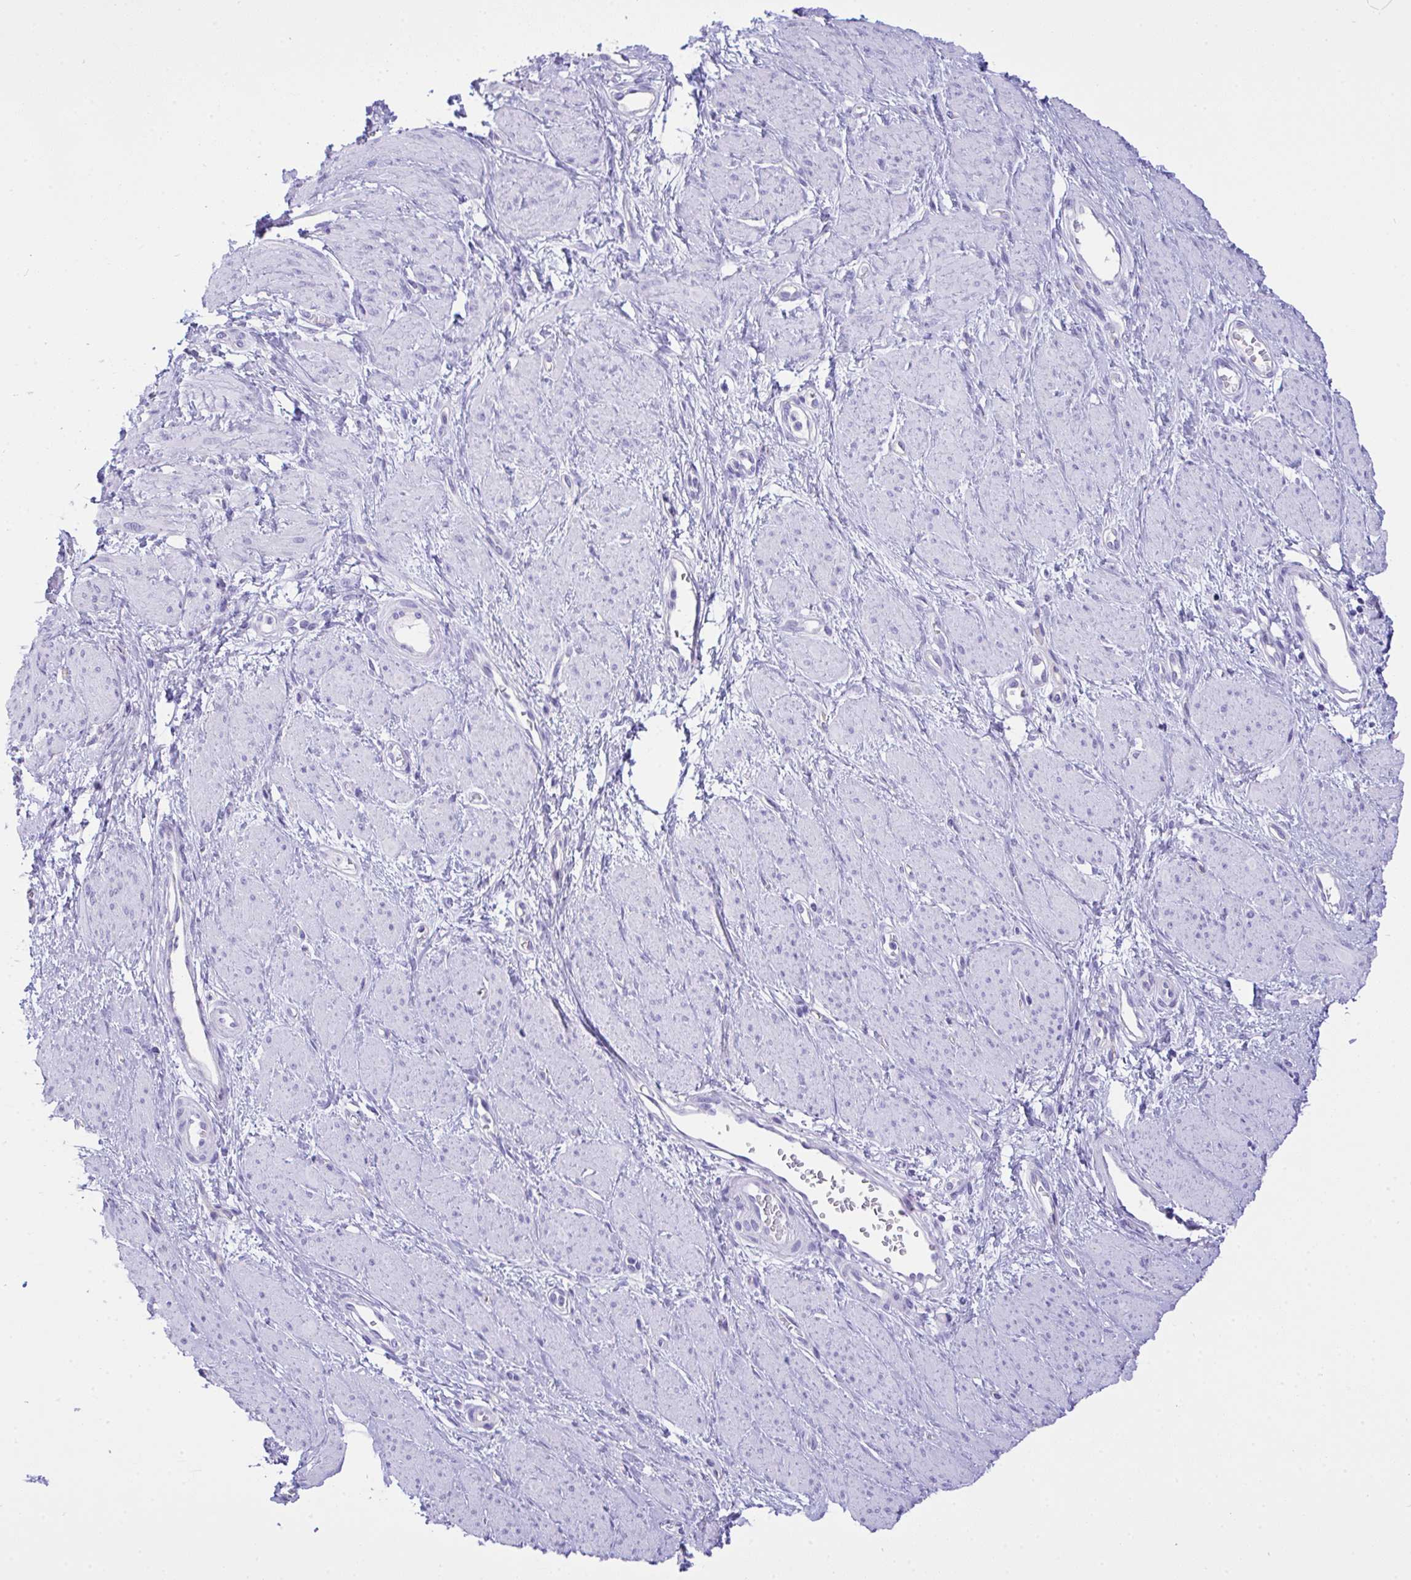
{"staining": {"intensity": "negative", "quantity": "none", "location": "none"}, "tissue": "smooth muscle", "cell_type": "Smooth muscle cells", "image_type": "normal", "snomed": [{"axis": "morphology", "description": "Normal tissue, NOS"}, {"axis": "topography", "description": "Smooth muscle"}, {"axis": "topography", "description": "Uterus"}], "caption": "IHC image of unremarkable smooth muscle: smooth muscle stained with DAB (3,3'-diaminobenzidine) exhibits no significant protein staining in smooth muscle cells.", "gene": "AKR1D1", "patient": {"sex": "female", "age": 39}}